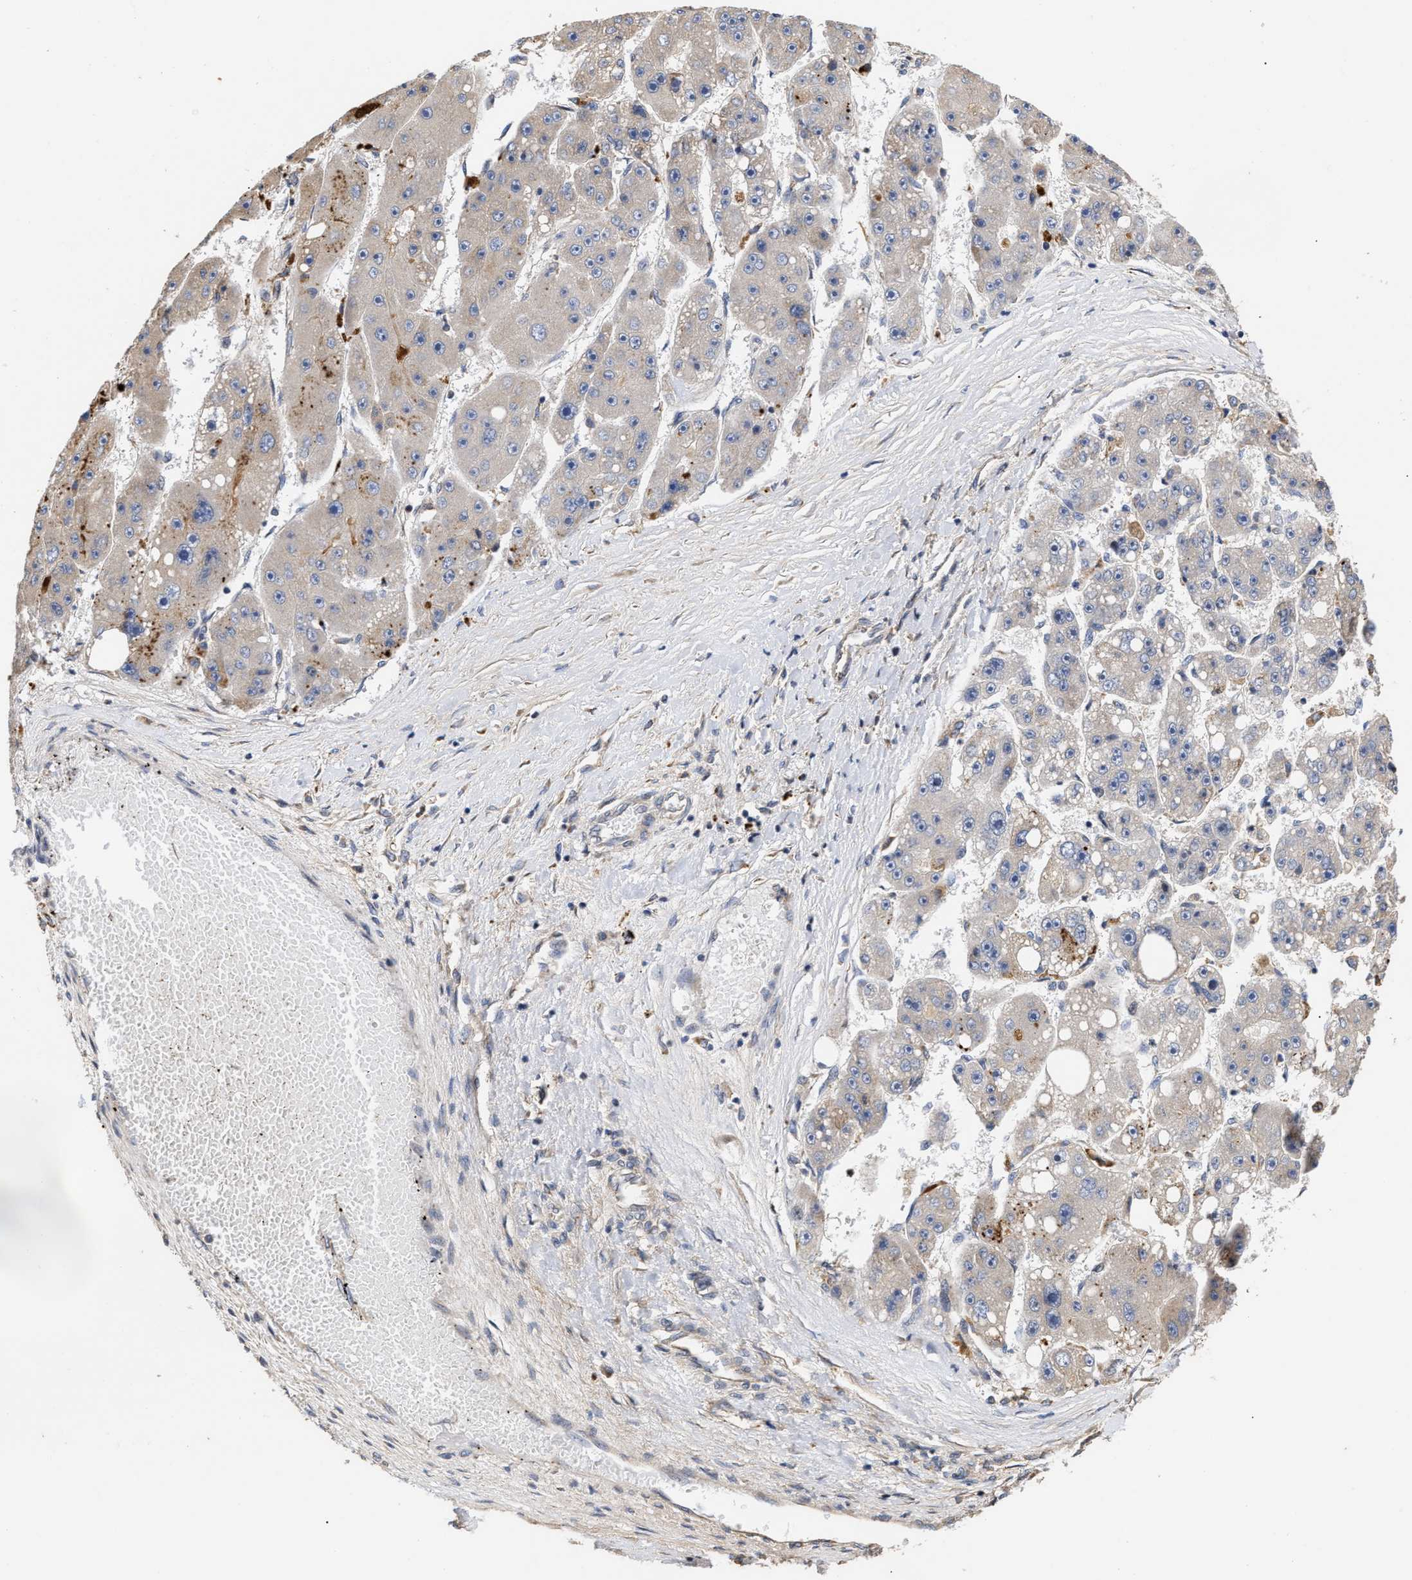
{"staining": {"intensity": "moderate", "quantity": "<25%", "location": "cytoplasmic/membranous"}, "tissue": "liver cancer", "cell_type": "Tumor cells", "image_type": "cancer", "snomed": [{"axis": "morphology", "description": "Carcinoma, Hepatocellular, NOS"}, {"axis": "topography", "description": "Liver"}], "caption": "Liver hepatocellular carcinoma stained with IHC exhibits moderate cytoplasmic/membranous expression in approximately <25% of tumor cells. Ihc stains the protein in brown and the nuclei are stained blue.", "gene": "GOSR1", "patient": {"sex": "female", "age": 61}}